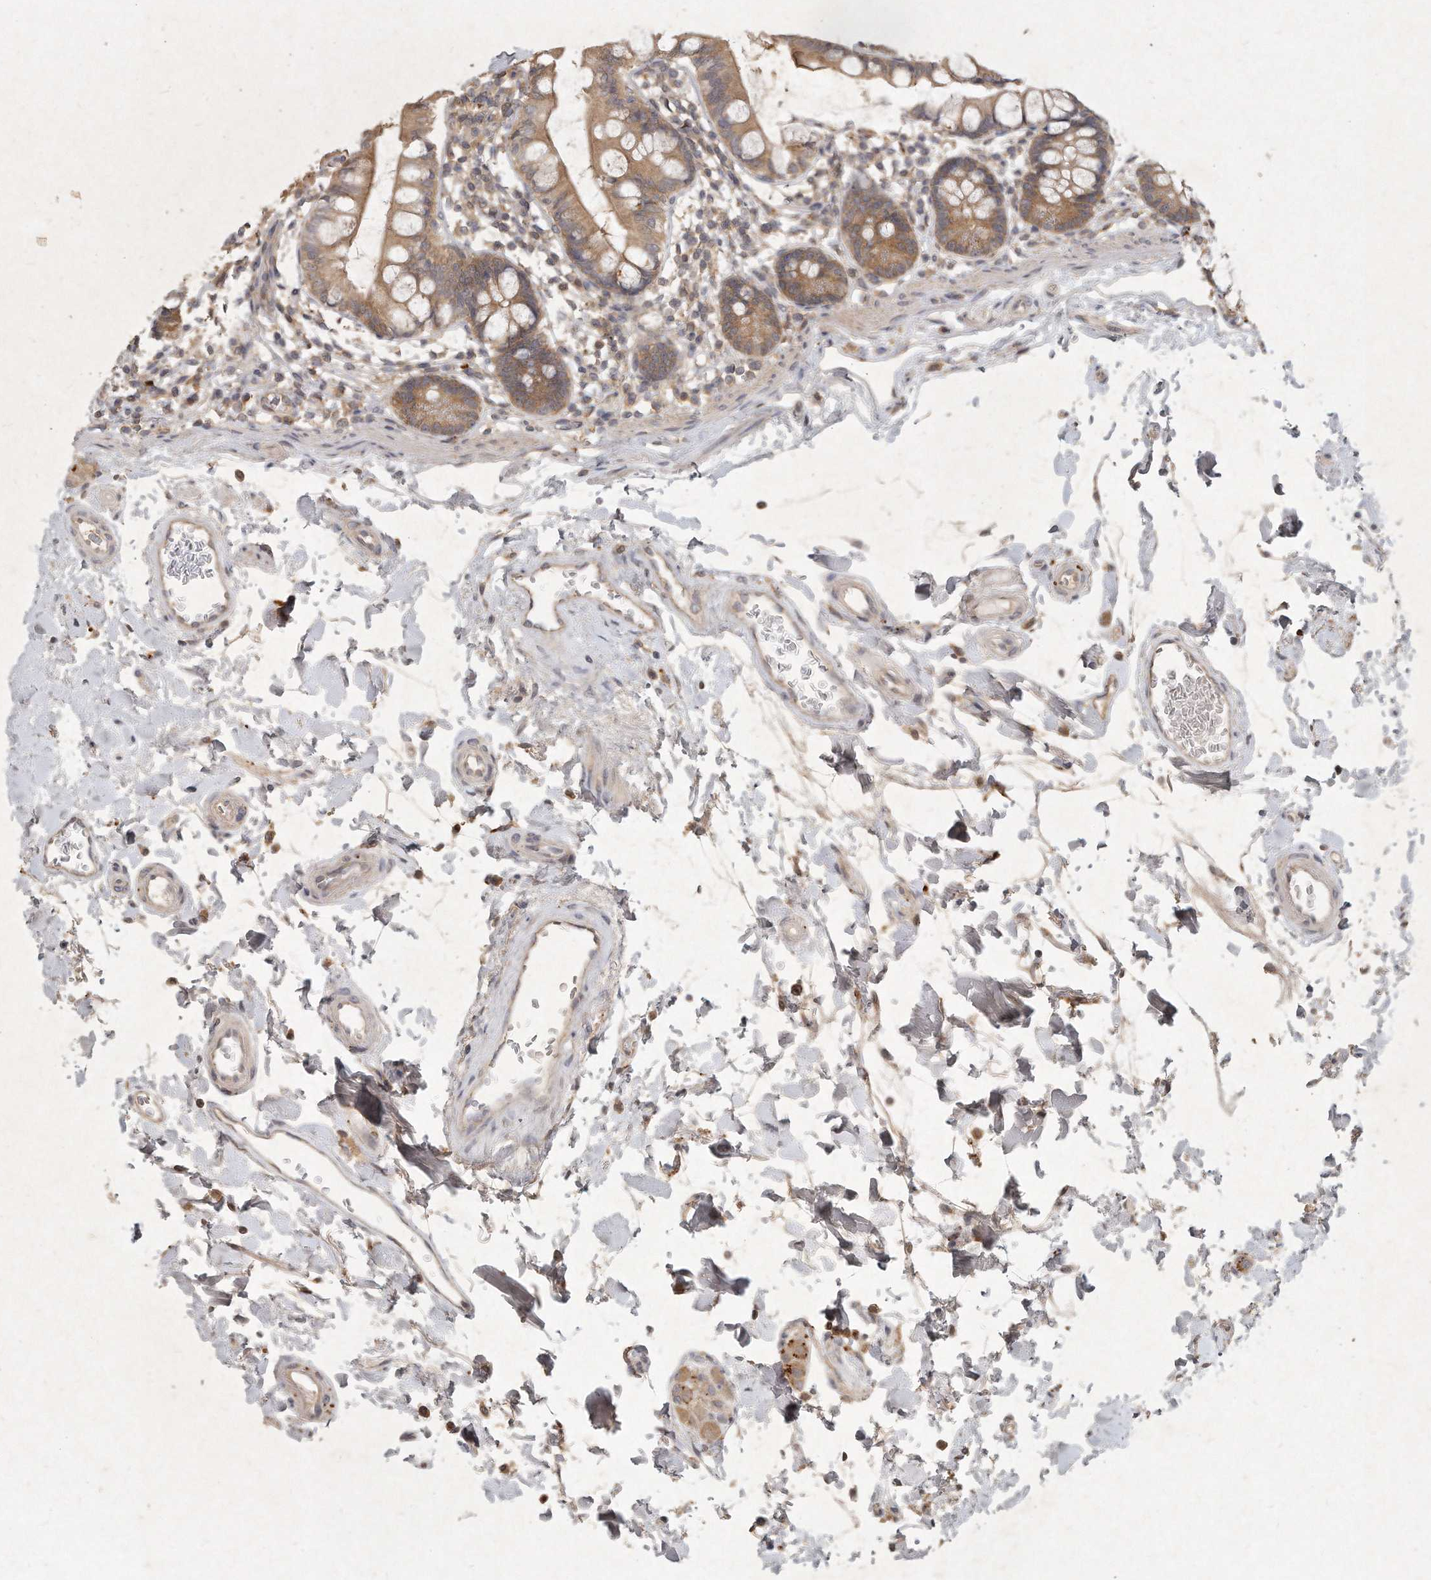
{"staining": {"intensity": "moderate", "quantity": ">75%", "location": "cytoplasmic/membranous"}, "tissue": "small intestine", "cell_type": "Glandular cells", "image_type": "normal", "snomed": [{"axis": "morphology", "description": "Normal tissue, NOS"}, {"axis": "topography", "description": "Small intestine"}], "caption": "Immunohistochemical staining of normal human small intestine shows medium levels of moderate cytoplasmic/membranous expression in approximately >75% of glandular cells.", "gene": "LGALS8", "patient": {"sex": "female", "age": 84}}